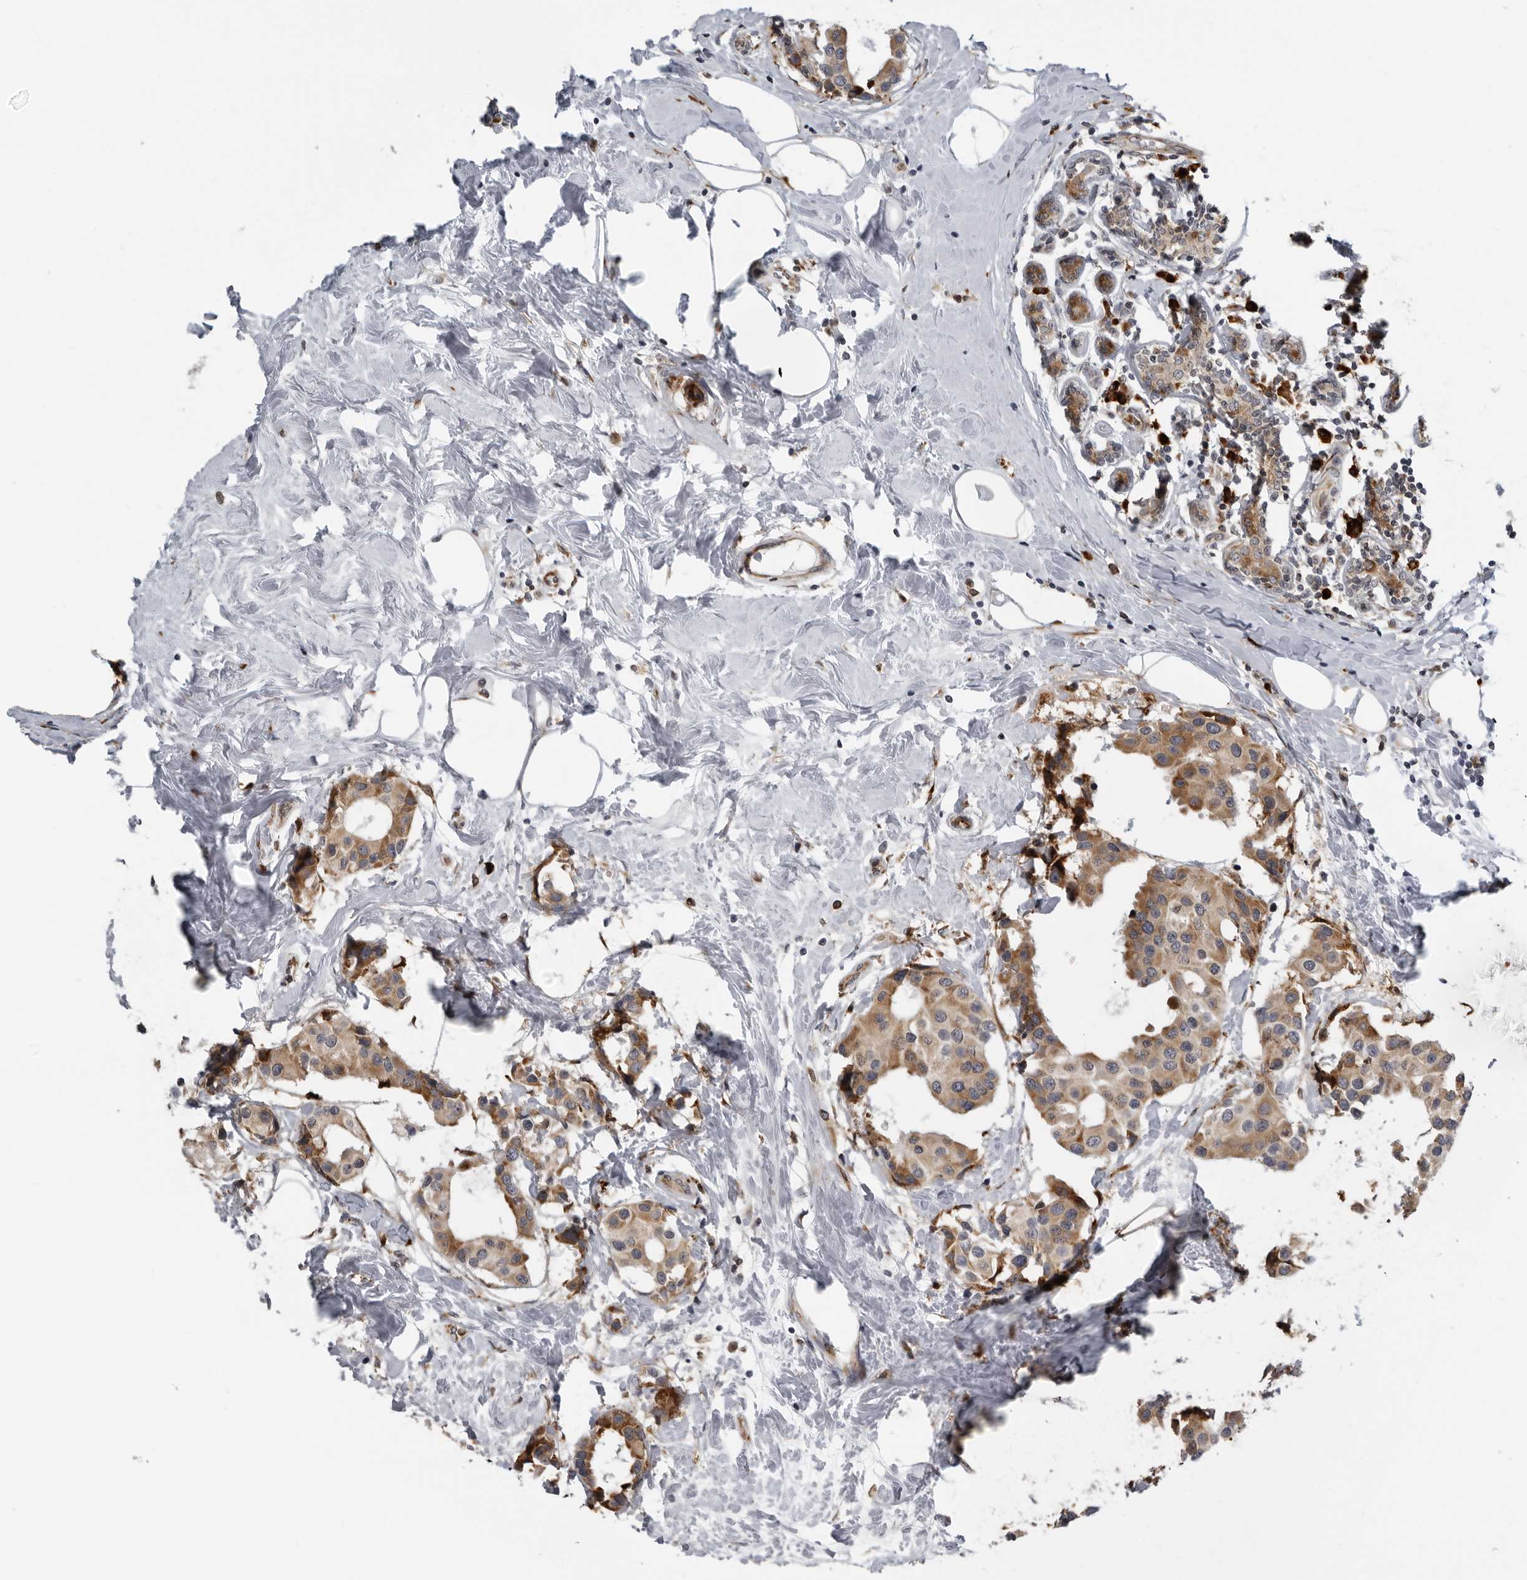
{"staining": {"intensity": "moderate", "quantity": ">75%", "location": "cytoplasmic/membranous"}, "tissue": "breast cancer", "cell_type": "Tumor cells", "image_type": "cancer", "snomed": [{"axis": "morphology", "description": "Normal tissue, NOS"}, {"axis": "morphology", "description": "Duct carcinoma"}, {"axis": "topography", "description": "Breast"}], "caption": "A photomicrograph of breast cancer stained for a protein reveals moderate cytoplasmic/membranous brown staining in tumor cells.", "gene": "ALPK2", "patient": {"sex": "female", "age": 39}}